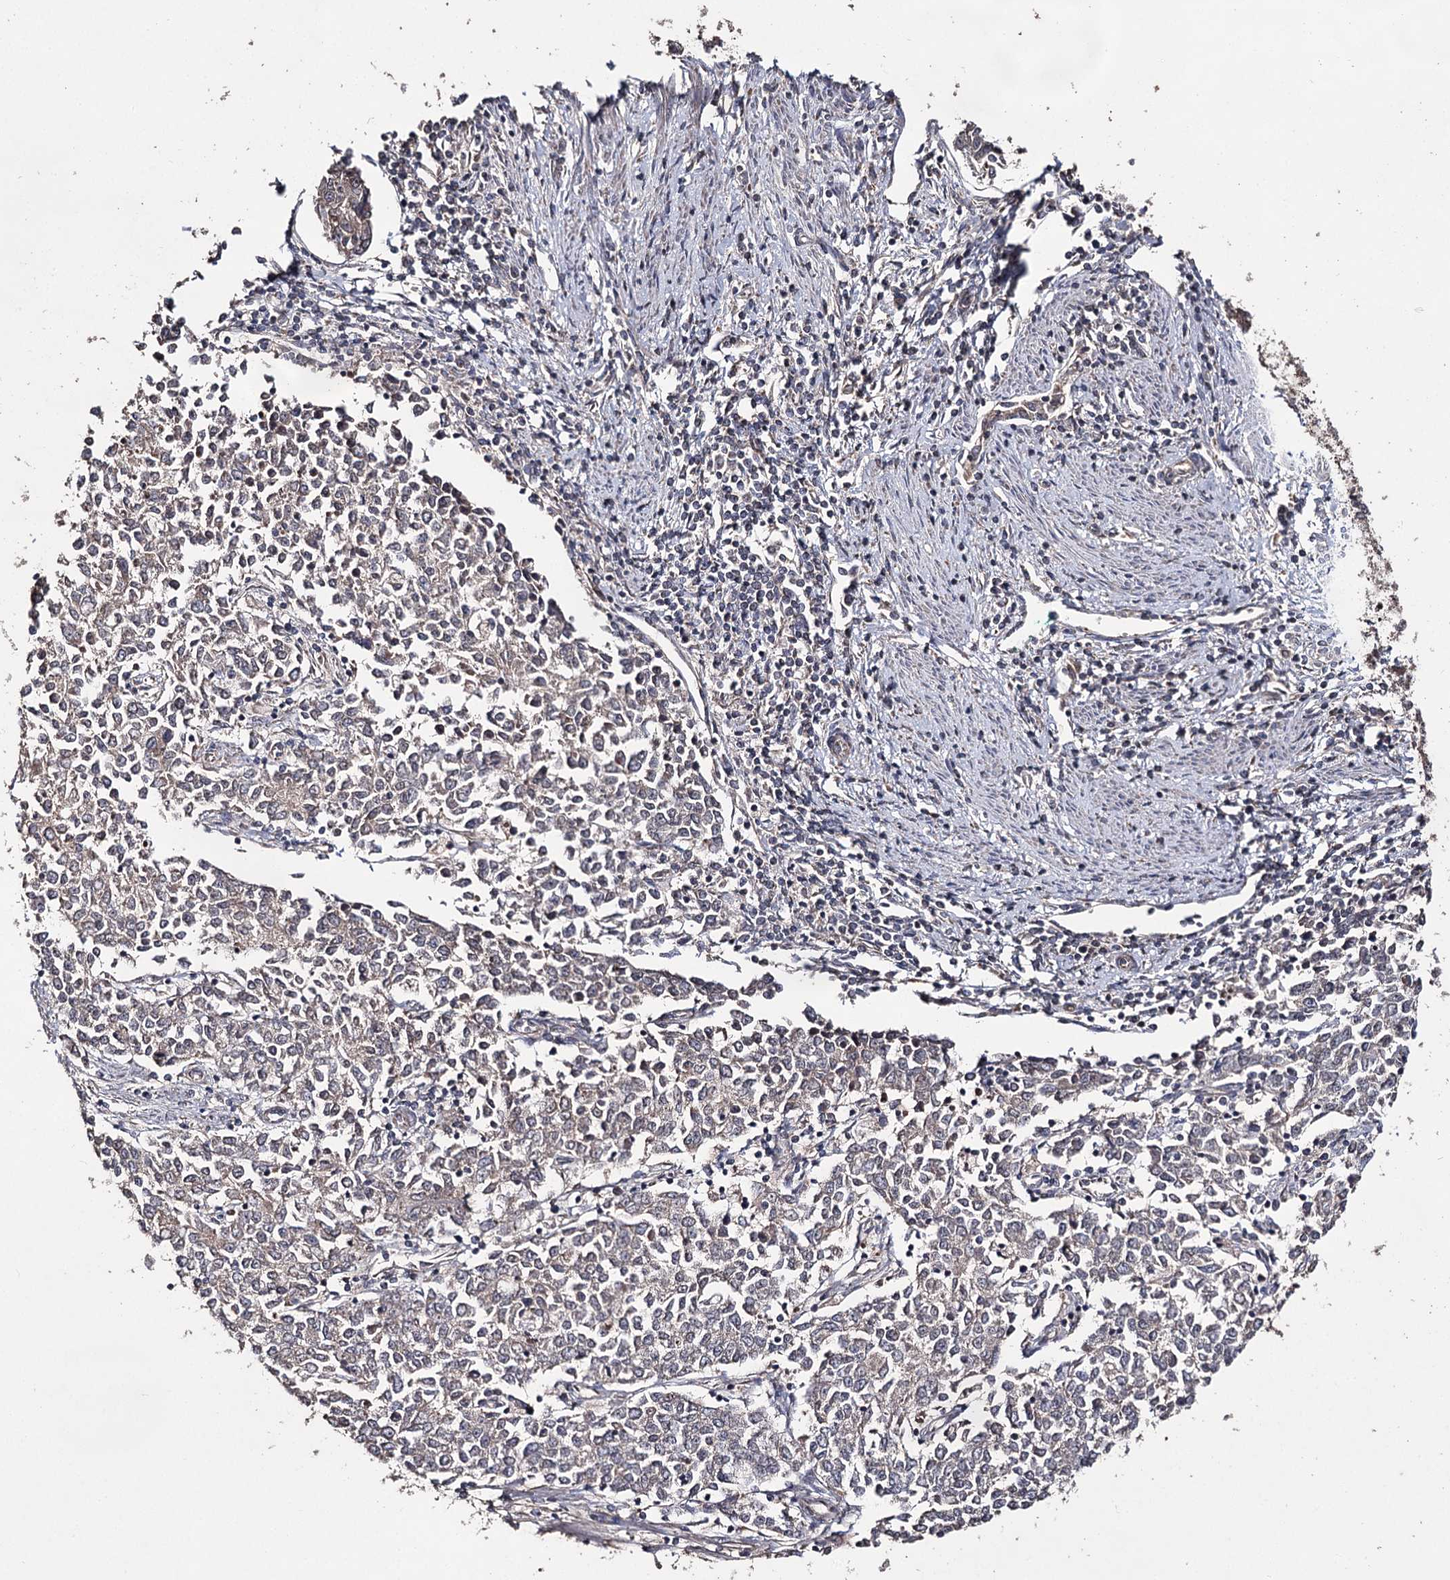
{"staining": {"intensity": "weak", "quantity": ">75%", "location": "cytoplasmic/membranous"}, "tissue": "endometrial cancer", "cell_type": "Tumor cells", "image_type": "cancer", "snomed": [{"axis": "morphology", "description": "Adenocarcinoma, NOS"}, {"axis": "topography", "description": "Endometrium"}], "caption": "DAB (3,3'-diaminobenzidine) immunohistochemical staining of human endometrial cancer (adenocarcinoma) exhibits weak cytoplasmic/membranous protein staining in approximately >75% of tumor cells.", "gene": "ACTR6", "patient": {"sex": "female", "age": 50}}